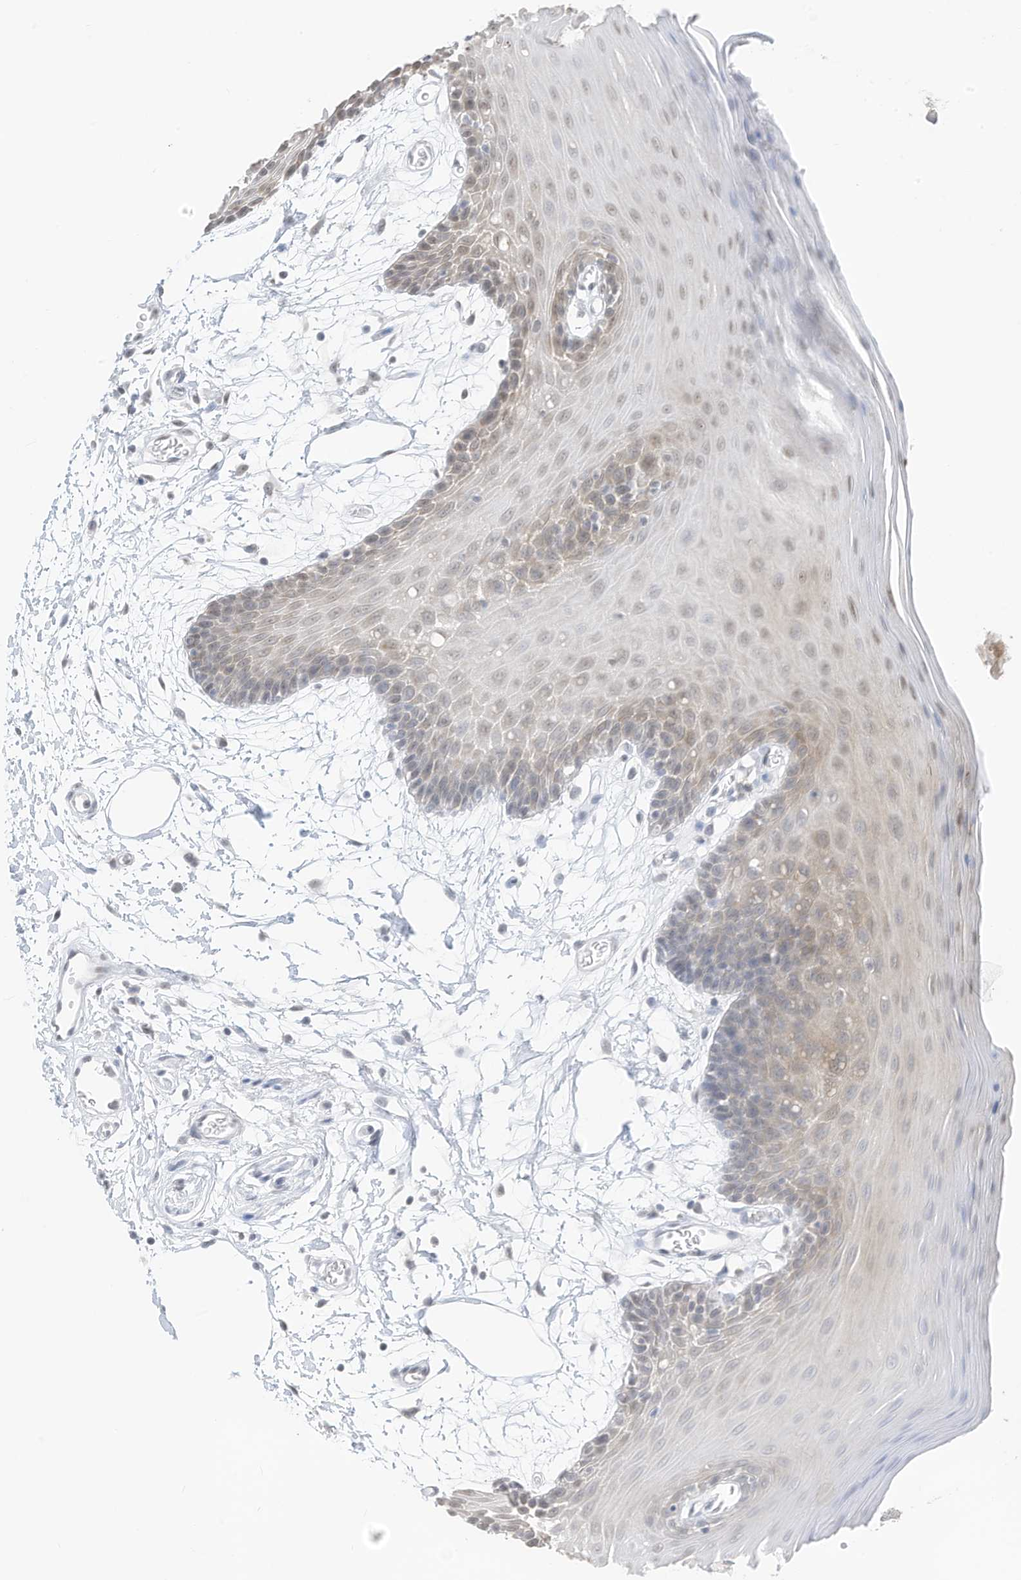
{"staining": {"intensity": "moderate", "quantity": "25%-75%", "location": "cytoplasmic/membranous,nuclear"}, "tissue": "oral mucosa", "cell_type": "Squamous epithelial cells", "image_type": "normal", "snomed": [{"axis": "morphology", "description": "Normal tissue, NOS"}, {"axis": "topography", "description": "Skeletal muscle"}, {"axis": "topography", "description": "Oral tissue"}, {"axis": "topography", "description": "Salivary gland"}, {"axis": "topography", "description": "Peripheral nerve tissue"}], "caption": "Immunohistochemistry (DAB (3,3'-diaminobenzidine)) staining of normal human oral mucosa displays moderate cytoplasmic/membranous,nuclear protein expression in about 25%-75% of squamous epithelial cells.", "gene": "ZNF195", "patient": {"sex": "male", "age": 54}}